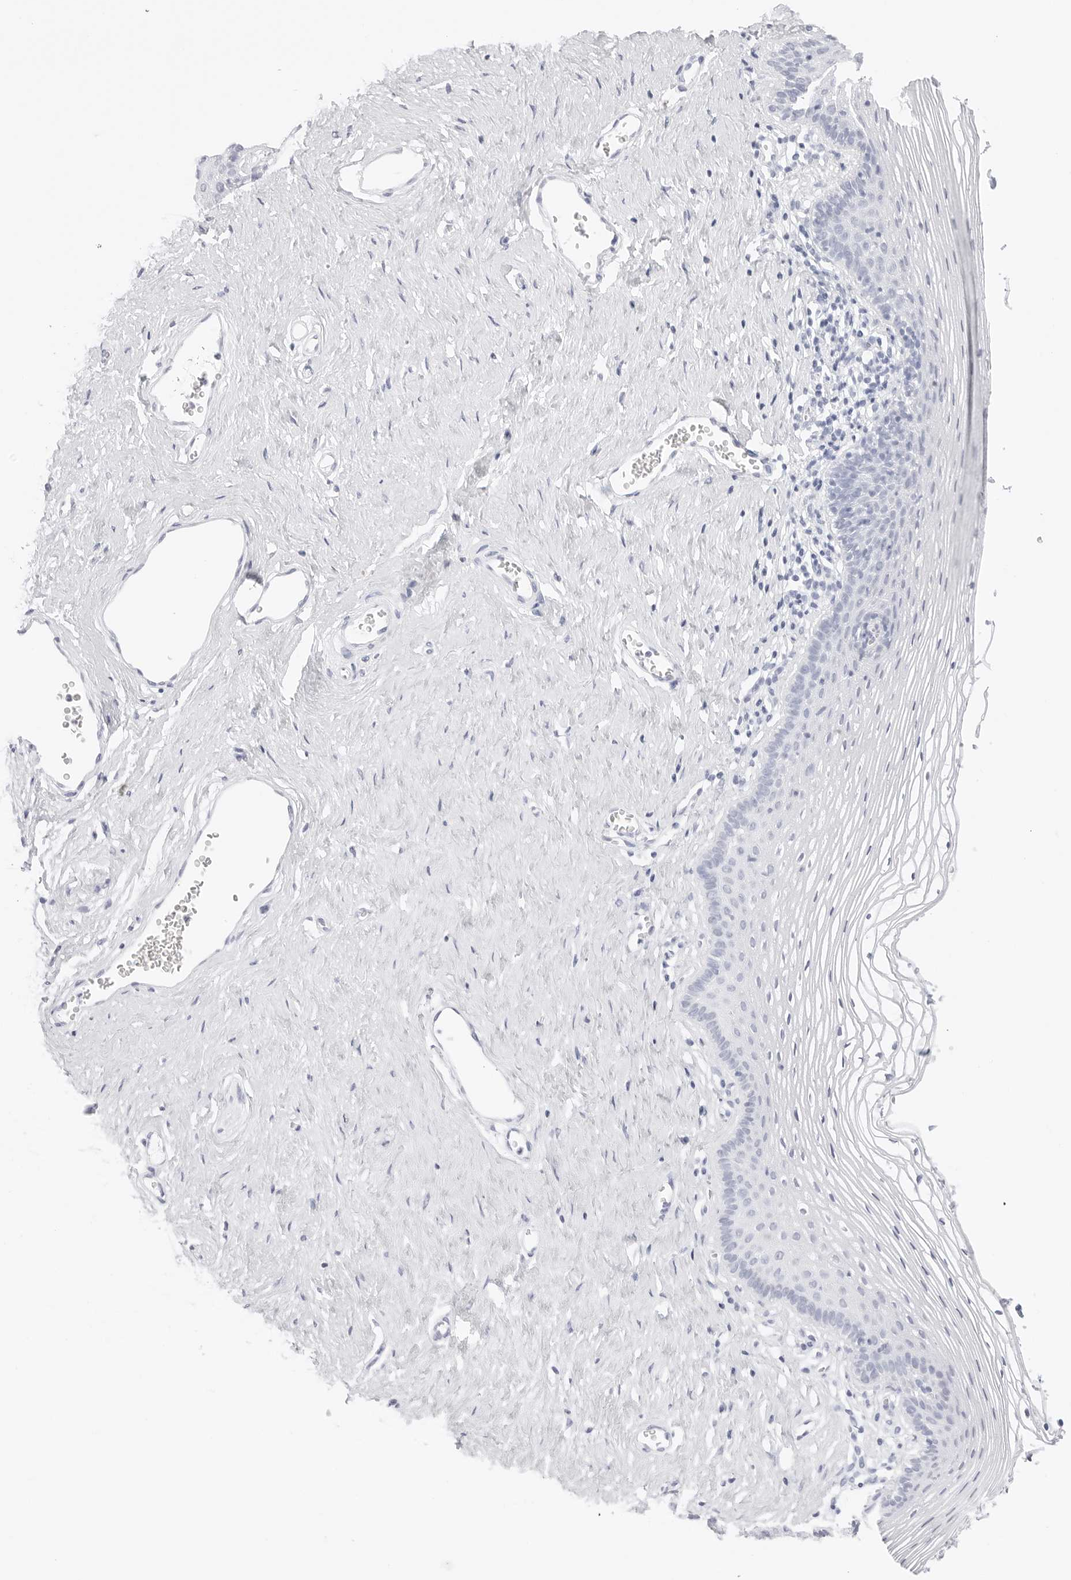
{"staining": {"intensity": "negative", "quantity": "none", "location": "none"}, "tissue": "vagina", "cell_type": "Squamous epithelial cells", "image_type": "normal", "snomed": [{"axis": "morphology", "description": "Normal tissue, NOS"}, {"axis": "topography", "description": "Vagina"}], "caption": "This is an immunohistochemistry (IHC) micrograph of normal vagina. There is no staining in squamous epithelial cells.", "gene": "TFF2", "patient": {"sex": "female", "age": 32}}